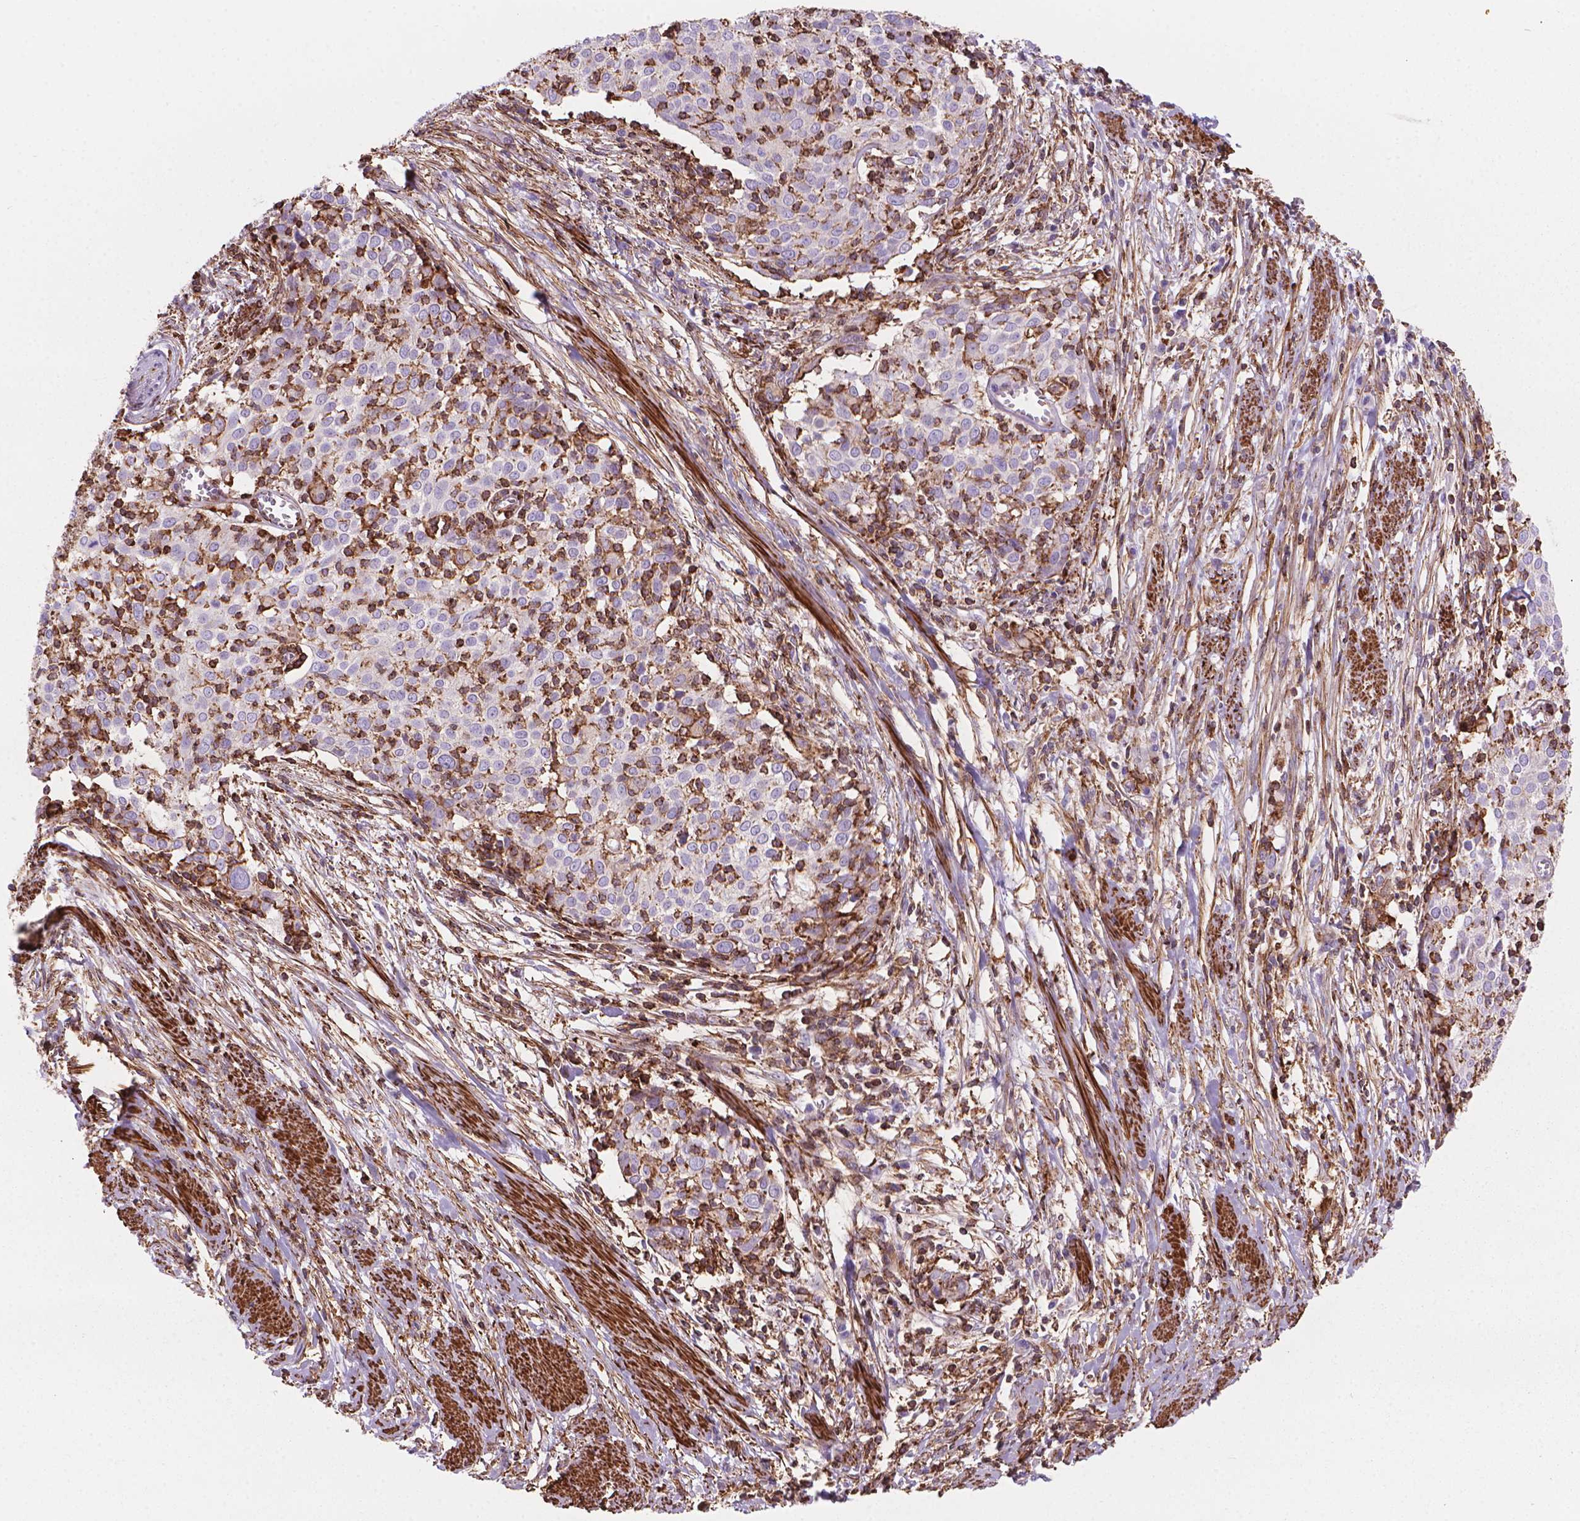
{"staining": {"intensity": "negative", "quantity": "none", "location": "none"}, "tissue": "cervical cancer", "cell_type": "Tumor cells", "image_type": "cancer", "snomed": [{"axis": "morphology", "description": "Squamous cell carcinoma, NOS"}, {"axis": "topography", "description": "Cervix"}], "caption": "A high-resolution micrograph shows IHC staining of cervical cancer (squamous cell carcinoma), which exhibits no significant expression in tumor cells. (Stains: DAB (3,3'-diaminobenzidine) IHC with hematoxylin counter stain, Microscopy: brightfield microscopy at high magnification).", "gene": "PATJ", "patient": {"sex": "female", "age": 39}}